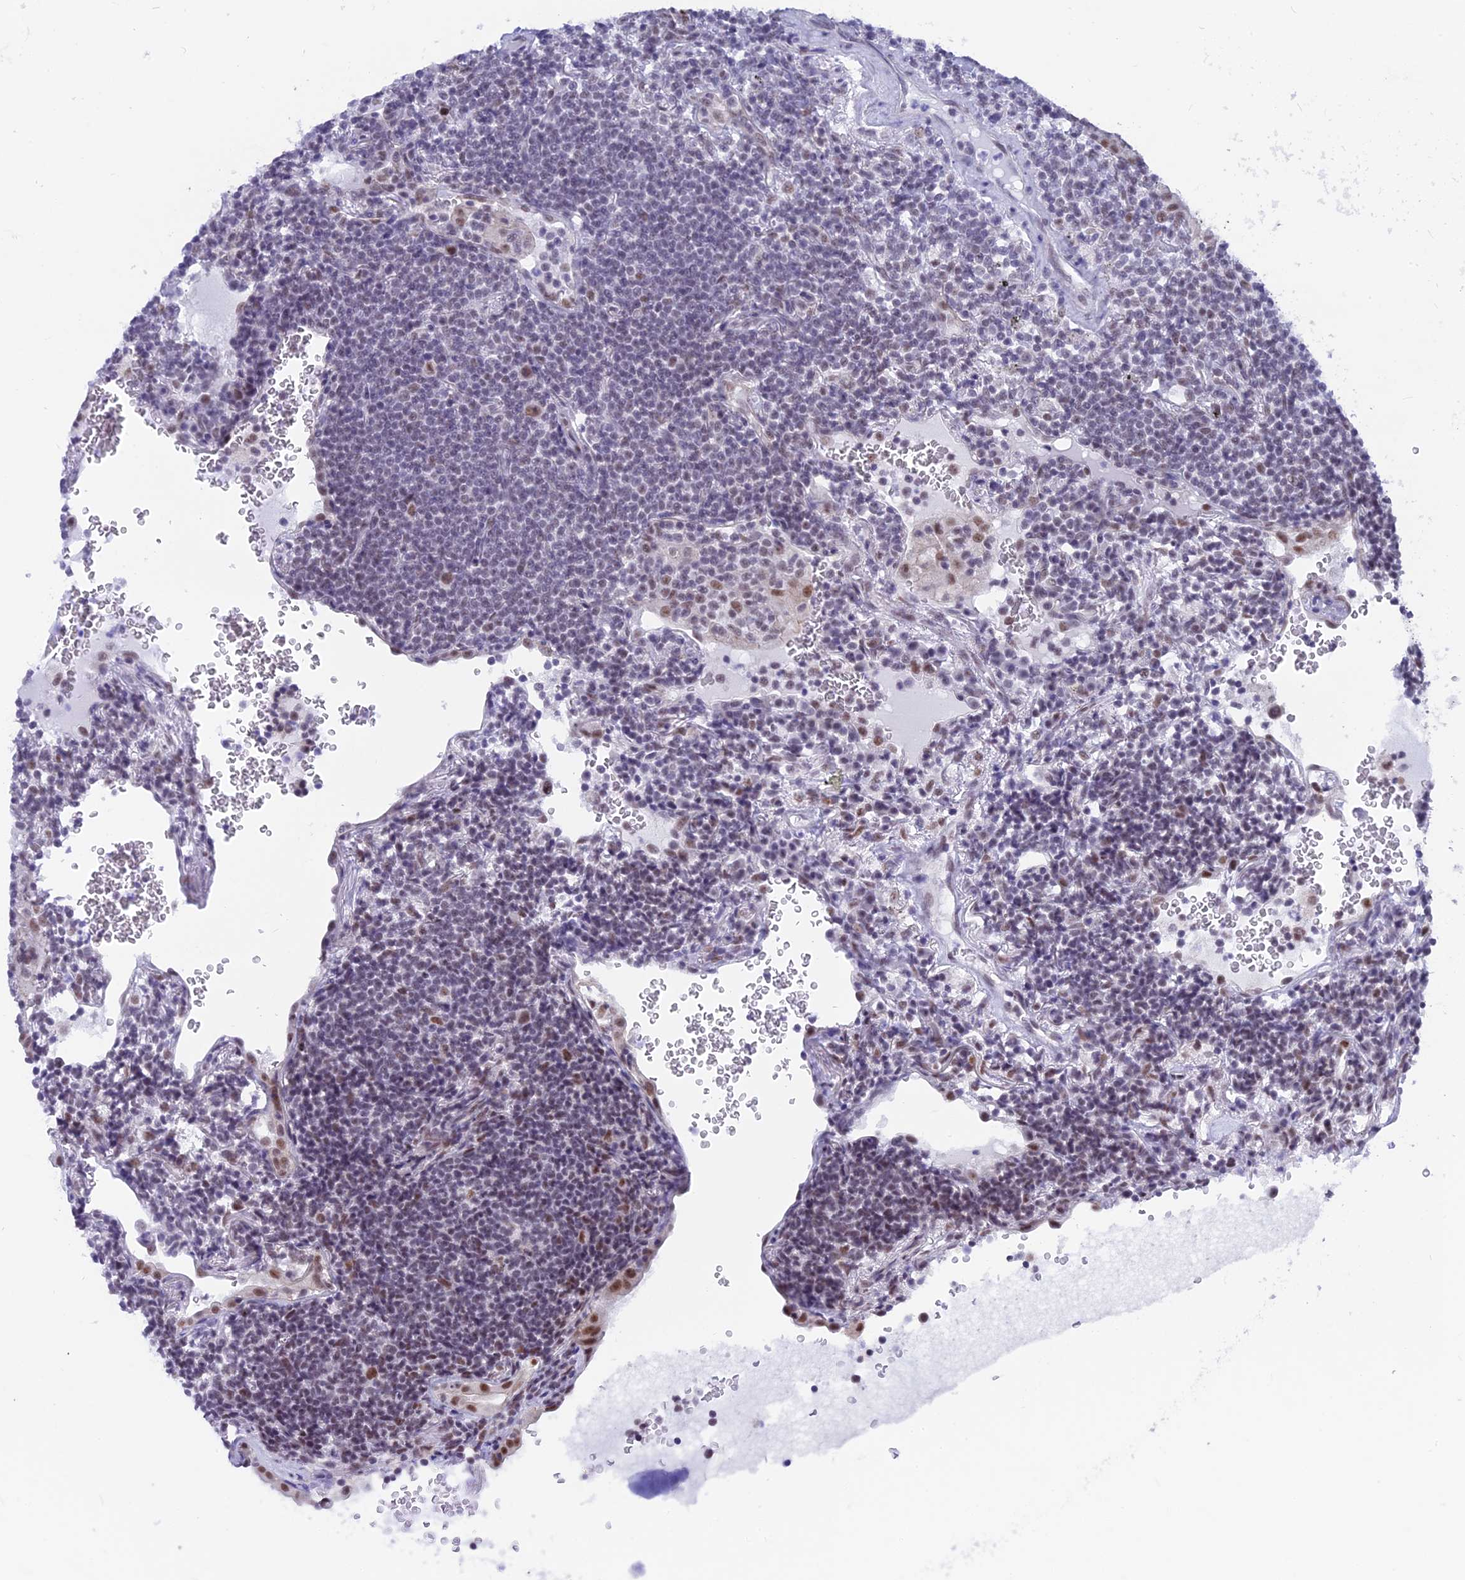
{"staining": {"intensity": "negative", "quantity": "none", "location": "none"}, "tissue": "lymphoma", "cell_type": "Tumor cells", "image_type": "cancer", "snomed": [{"axis": "morphology", "description": "Malignant lymphoma, non-Hodgkin's type, Low grade"}, {"axis": "topography", "description": "Lung"}], "caption": "There is no significant expression in tumor cells of low-grade malignant lymphoma, non-Hodgkin's type.", "gene": "SRSF5", "patient": {"sex": "female", "age": 71}}